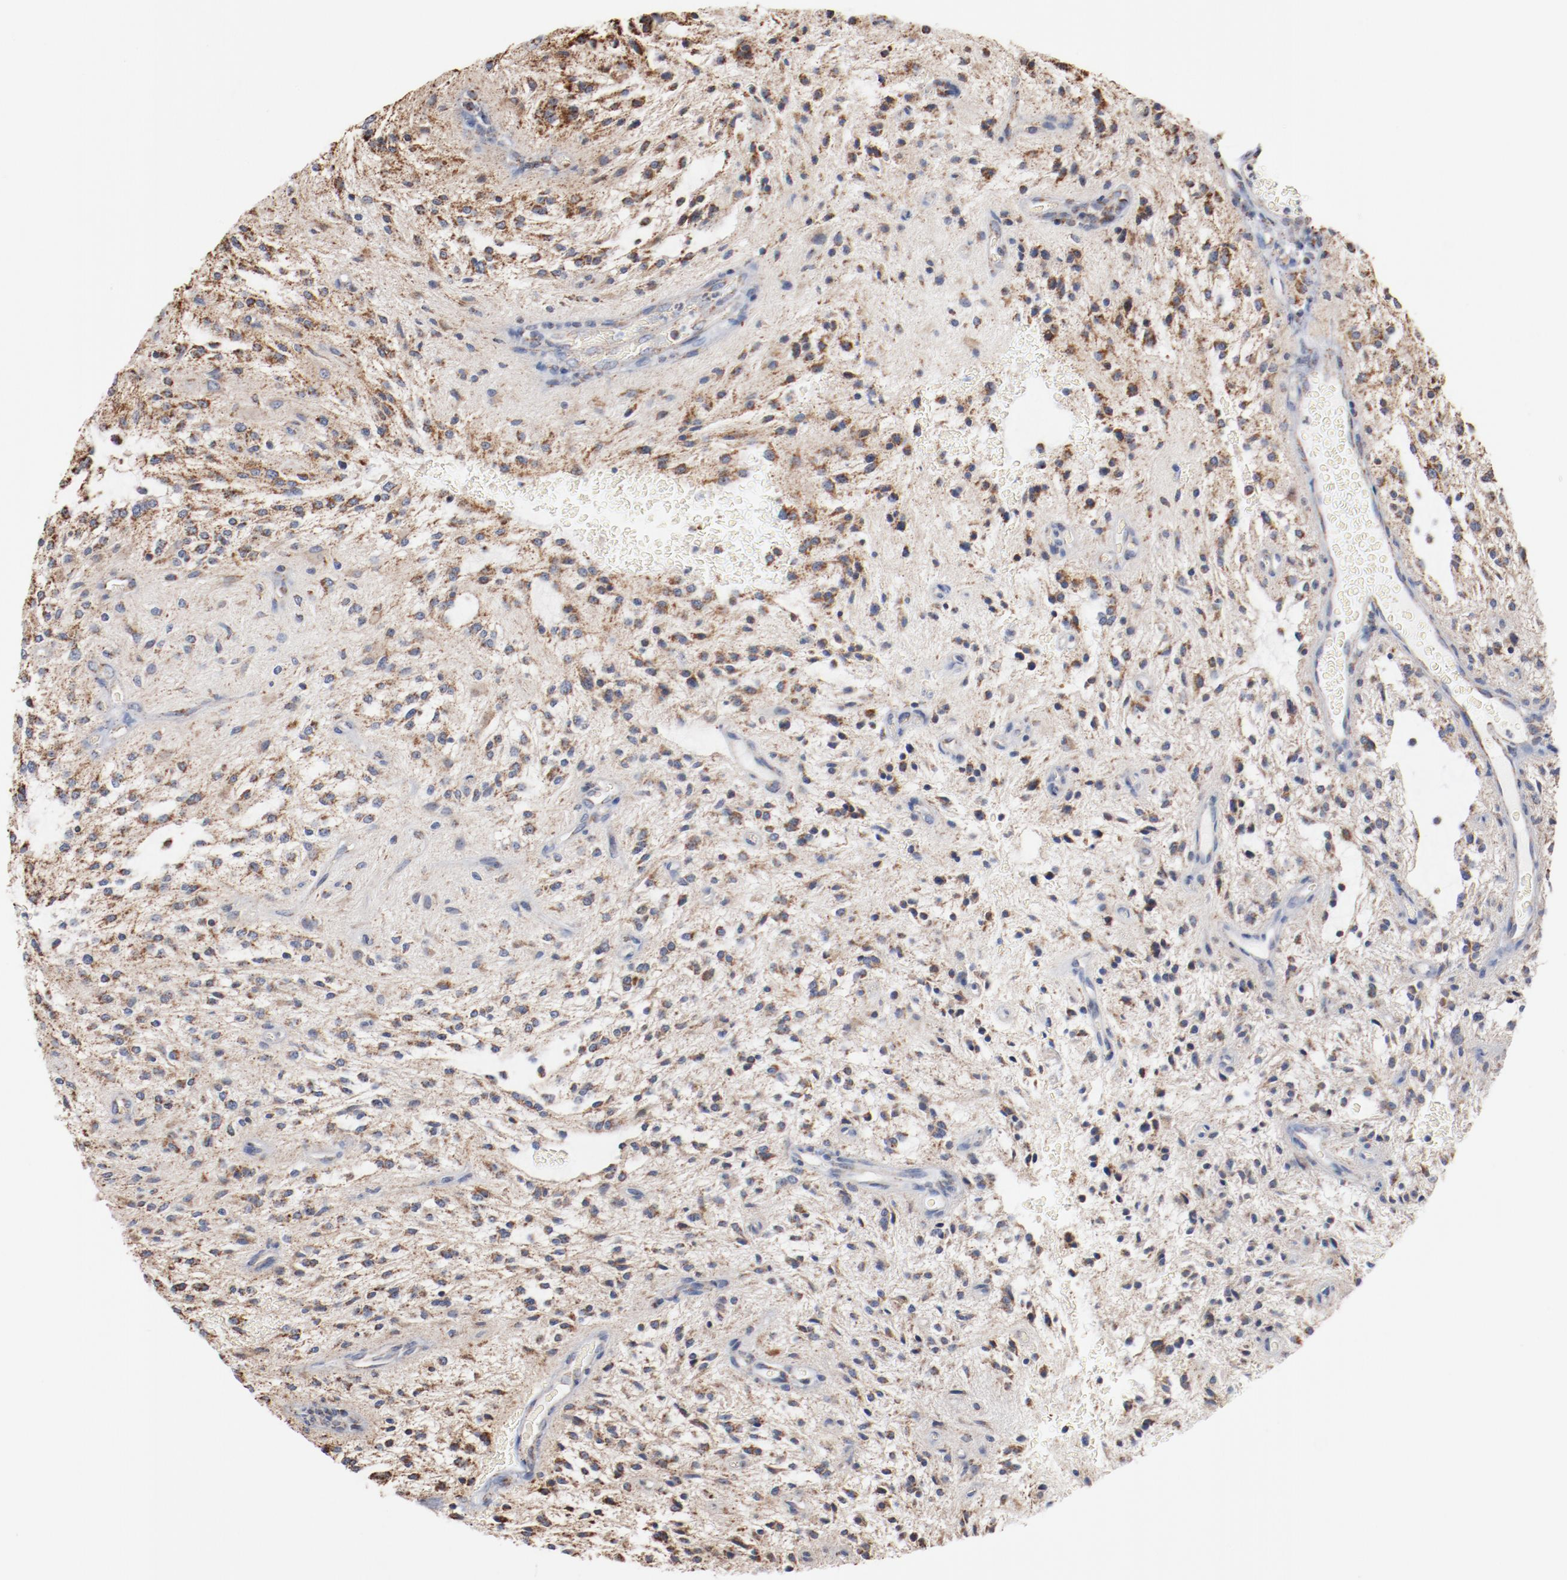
{"staining": {"intensity": "weak", "quantity": "25%-75%", "location": "cytoplasmic/membranous"}, "tissue": "glioma", "cell_type": "Tumor cells", "image_type": "cancer", "snomed": [{"axis": "morphology", "description": "Glioma, malignant, NOS"}, {"axis": "topography", "description": "Cerebellum"}], "caption": "Glioma (malignant) tissue demonstrates weak cytoplasmic/membranous staining in about 25%-75% of tumor cells, visualized by immunohistochemistry.", "gene": "NDUFS4", "patient": {"sex": "female", "age": 10}}